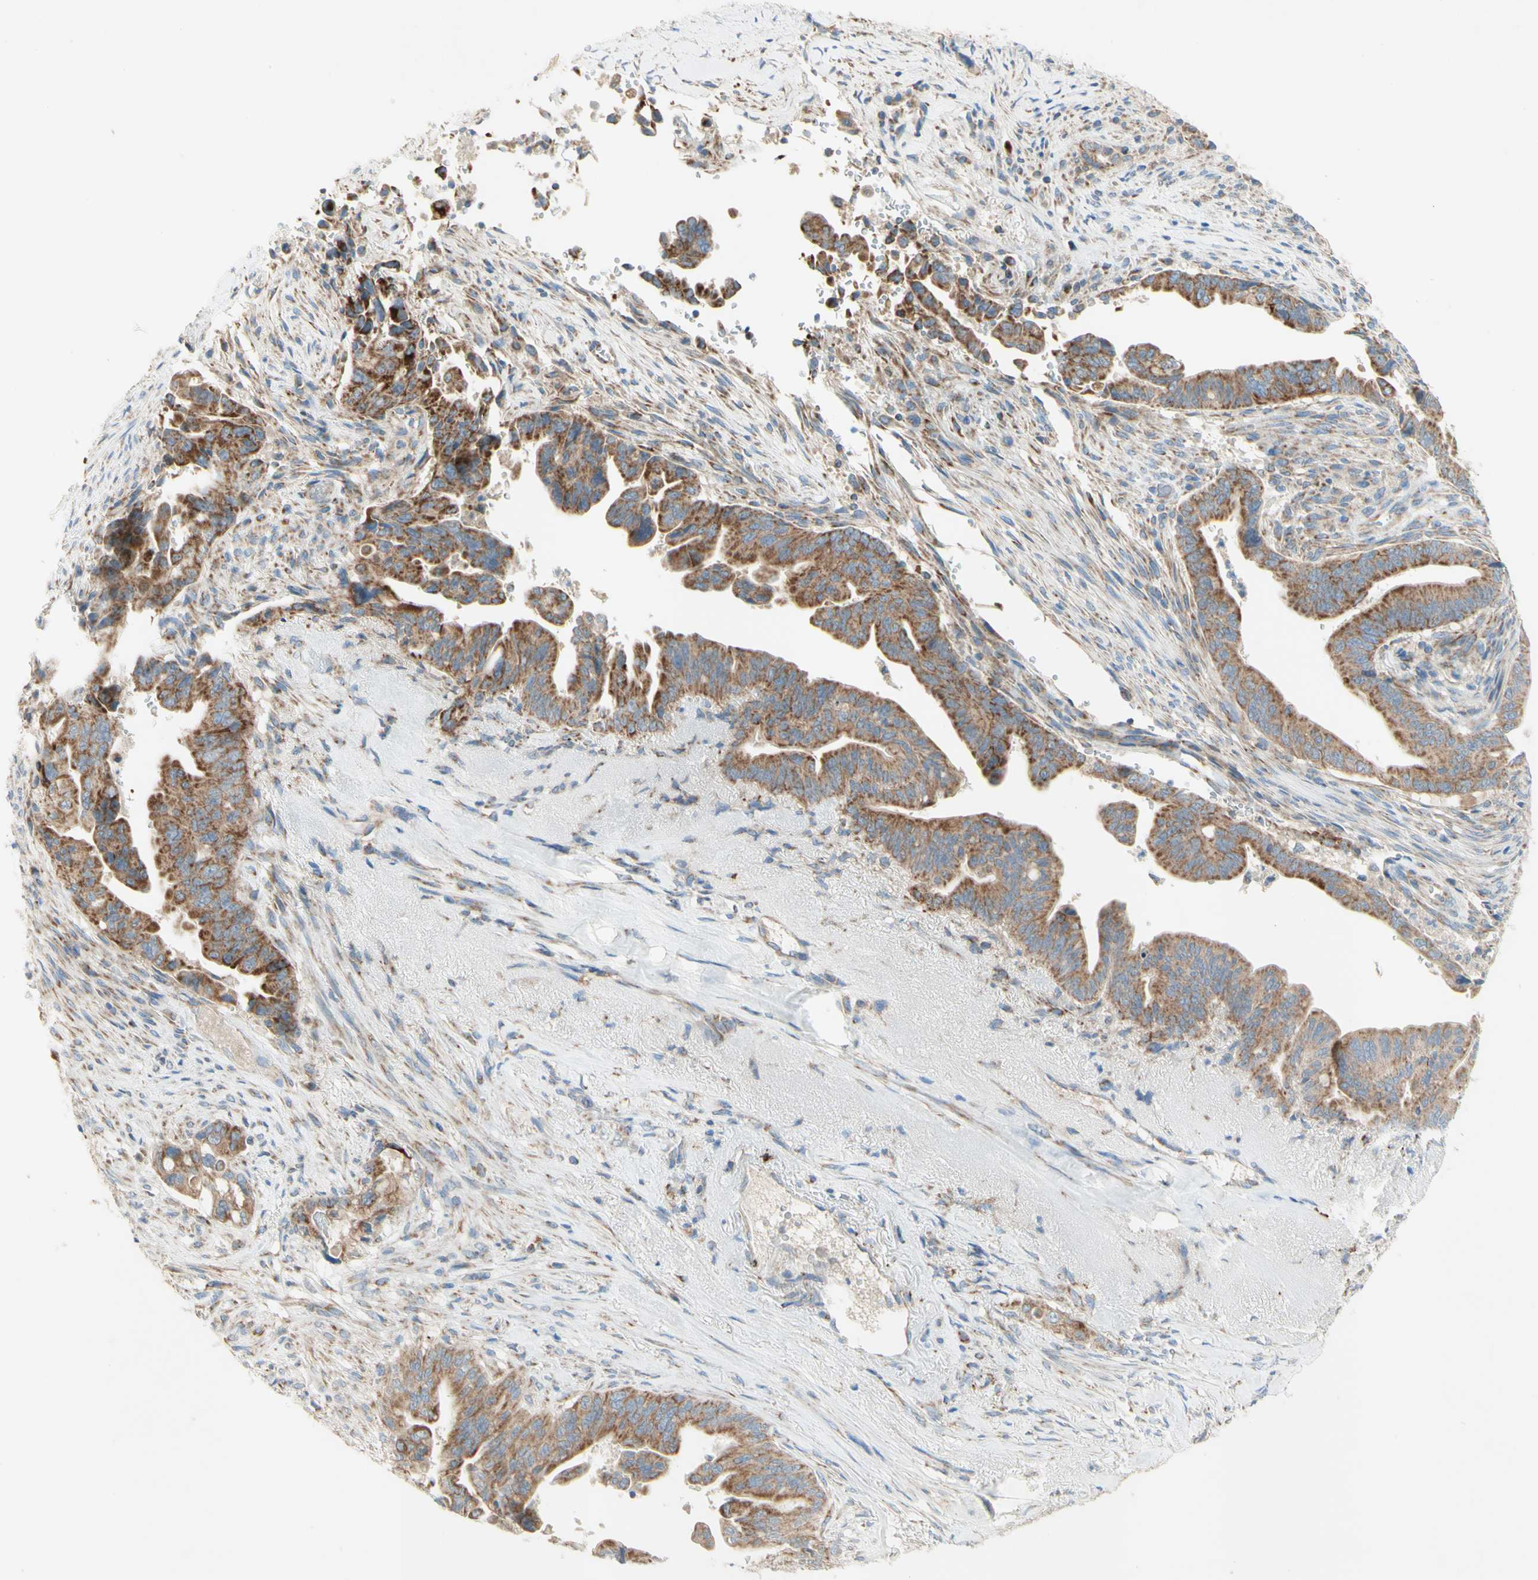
{"staining": {"intensity": "moderate", "quantity": ">75%", "location": "cytoplasmic/membranous"}, "tissue": "pancreatic cancer", "cell_type": "Tumor cells", "image_type": "cancer", "snomed": [{"axis": "morphology", "description": "Adenocarcinoma, NOS"}, {"axis": "topography", "description": "Pancreas"}], "caption": "Adenocarcinoma (pancreatic) tissue demonstrates moderate cytoplasmic/membranous positivity in approximately >75% of tumor cells, visualized by immunohistochemistry. The protein of interest is shown in brown color, while the nuclei are stained blue.", "gene": "ARMC10", "patient": {"sex": "male", "age": 70}}